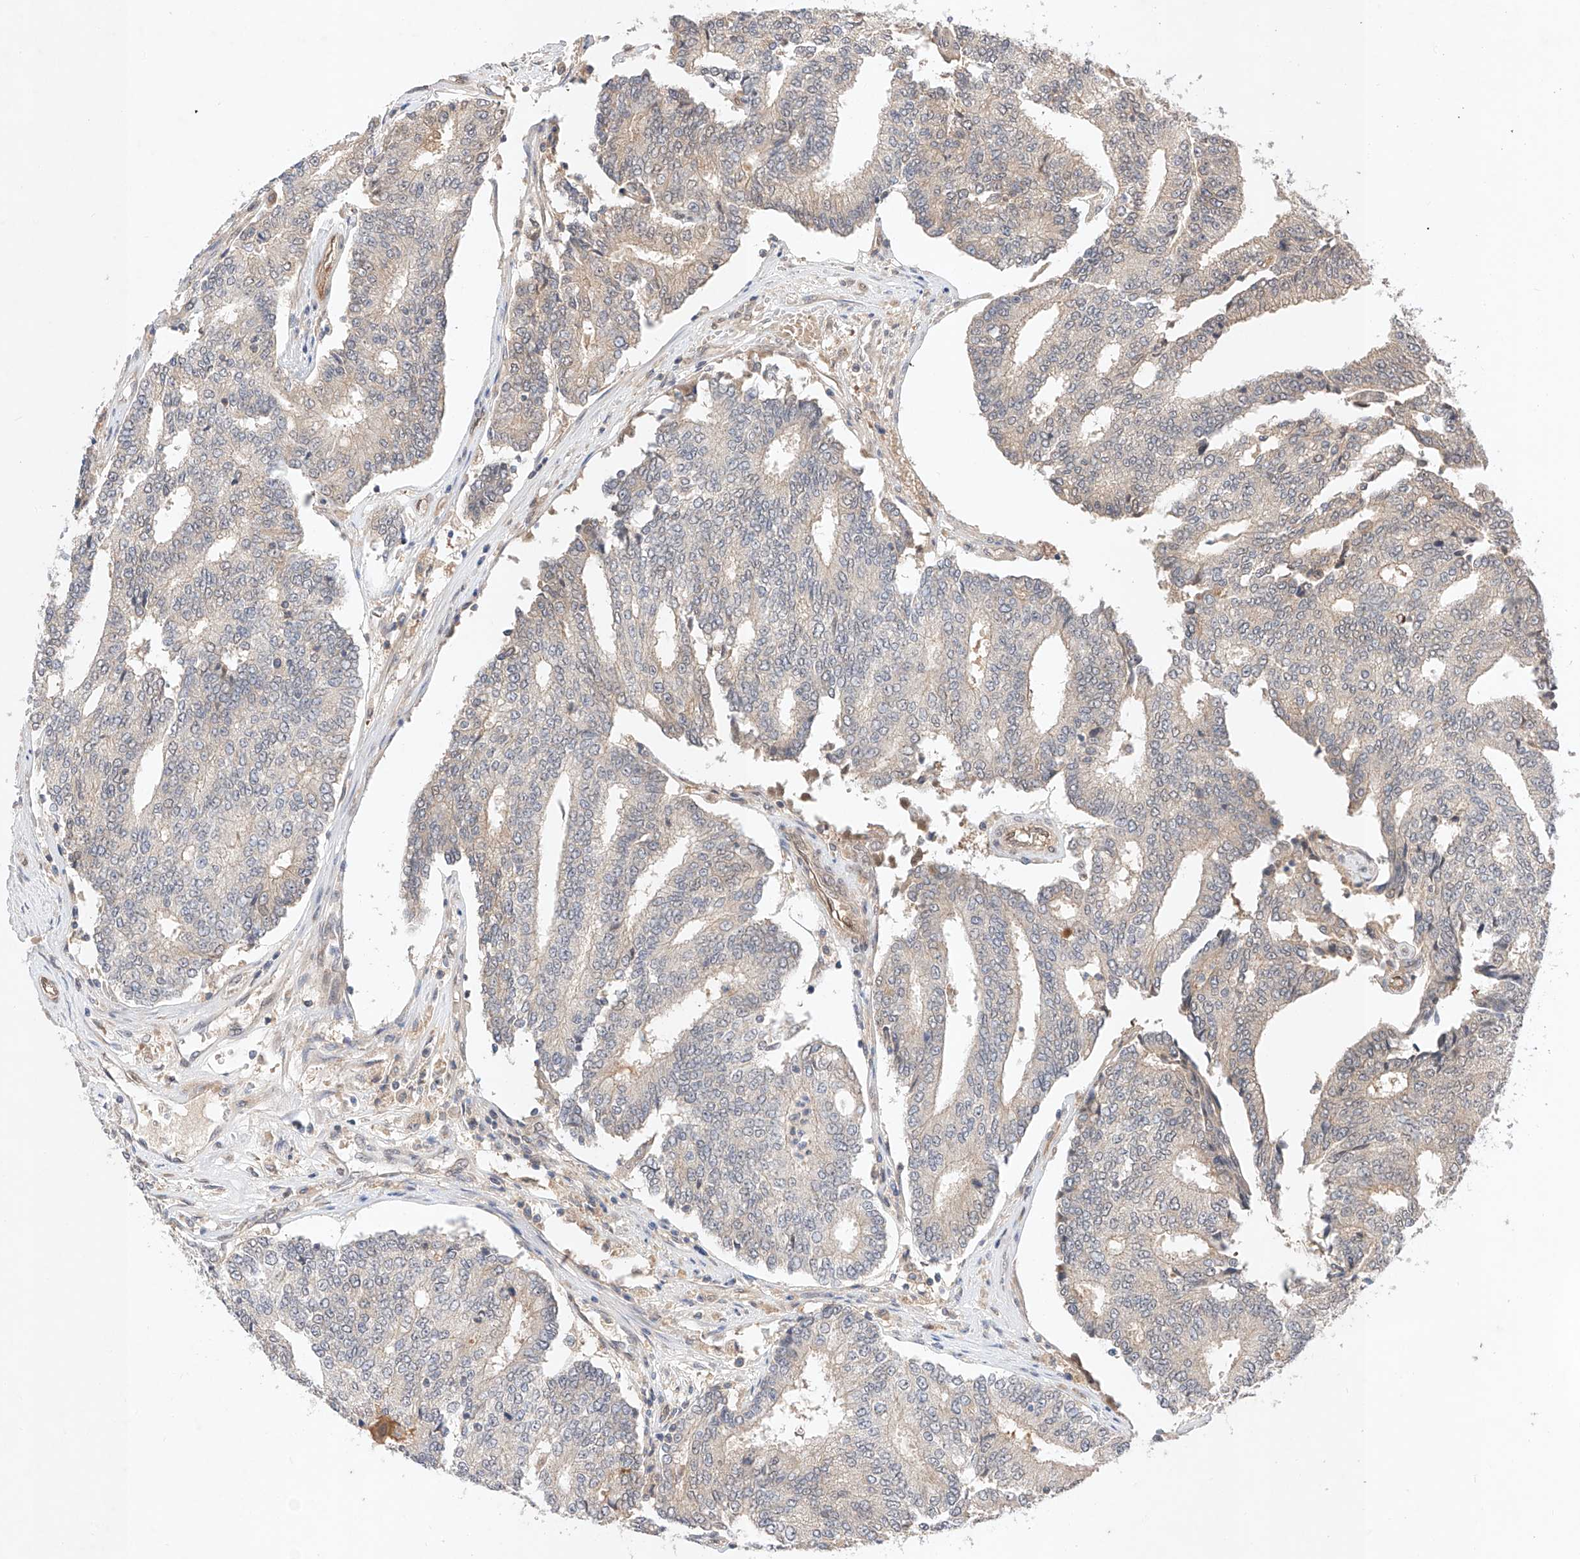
{"staining": {"intensity": "negative", "quantity": "none", "location": "none"}, "tissue": "prostate cancer", "cell_type": "Tumor cells", "image_type": "cancer", "snomed": [{"axis": "morphology", "description": "Normal tissue, NOS"}, {"axis": "morphology", "description": "Adenocarcinoma, High grade"}, {"axis": "topography", "description": "Prostate"}, {"axis": "topography", "description": "Seminal veicle"}], "caption": "IHC of prostate cancer (adenocarcinoma (high-grade)) shows no staining in tumor cells.", "gene": "ZNF124", "patient": {"sex": "male", "age": 55}}